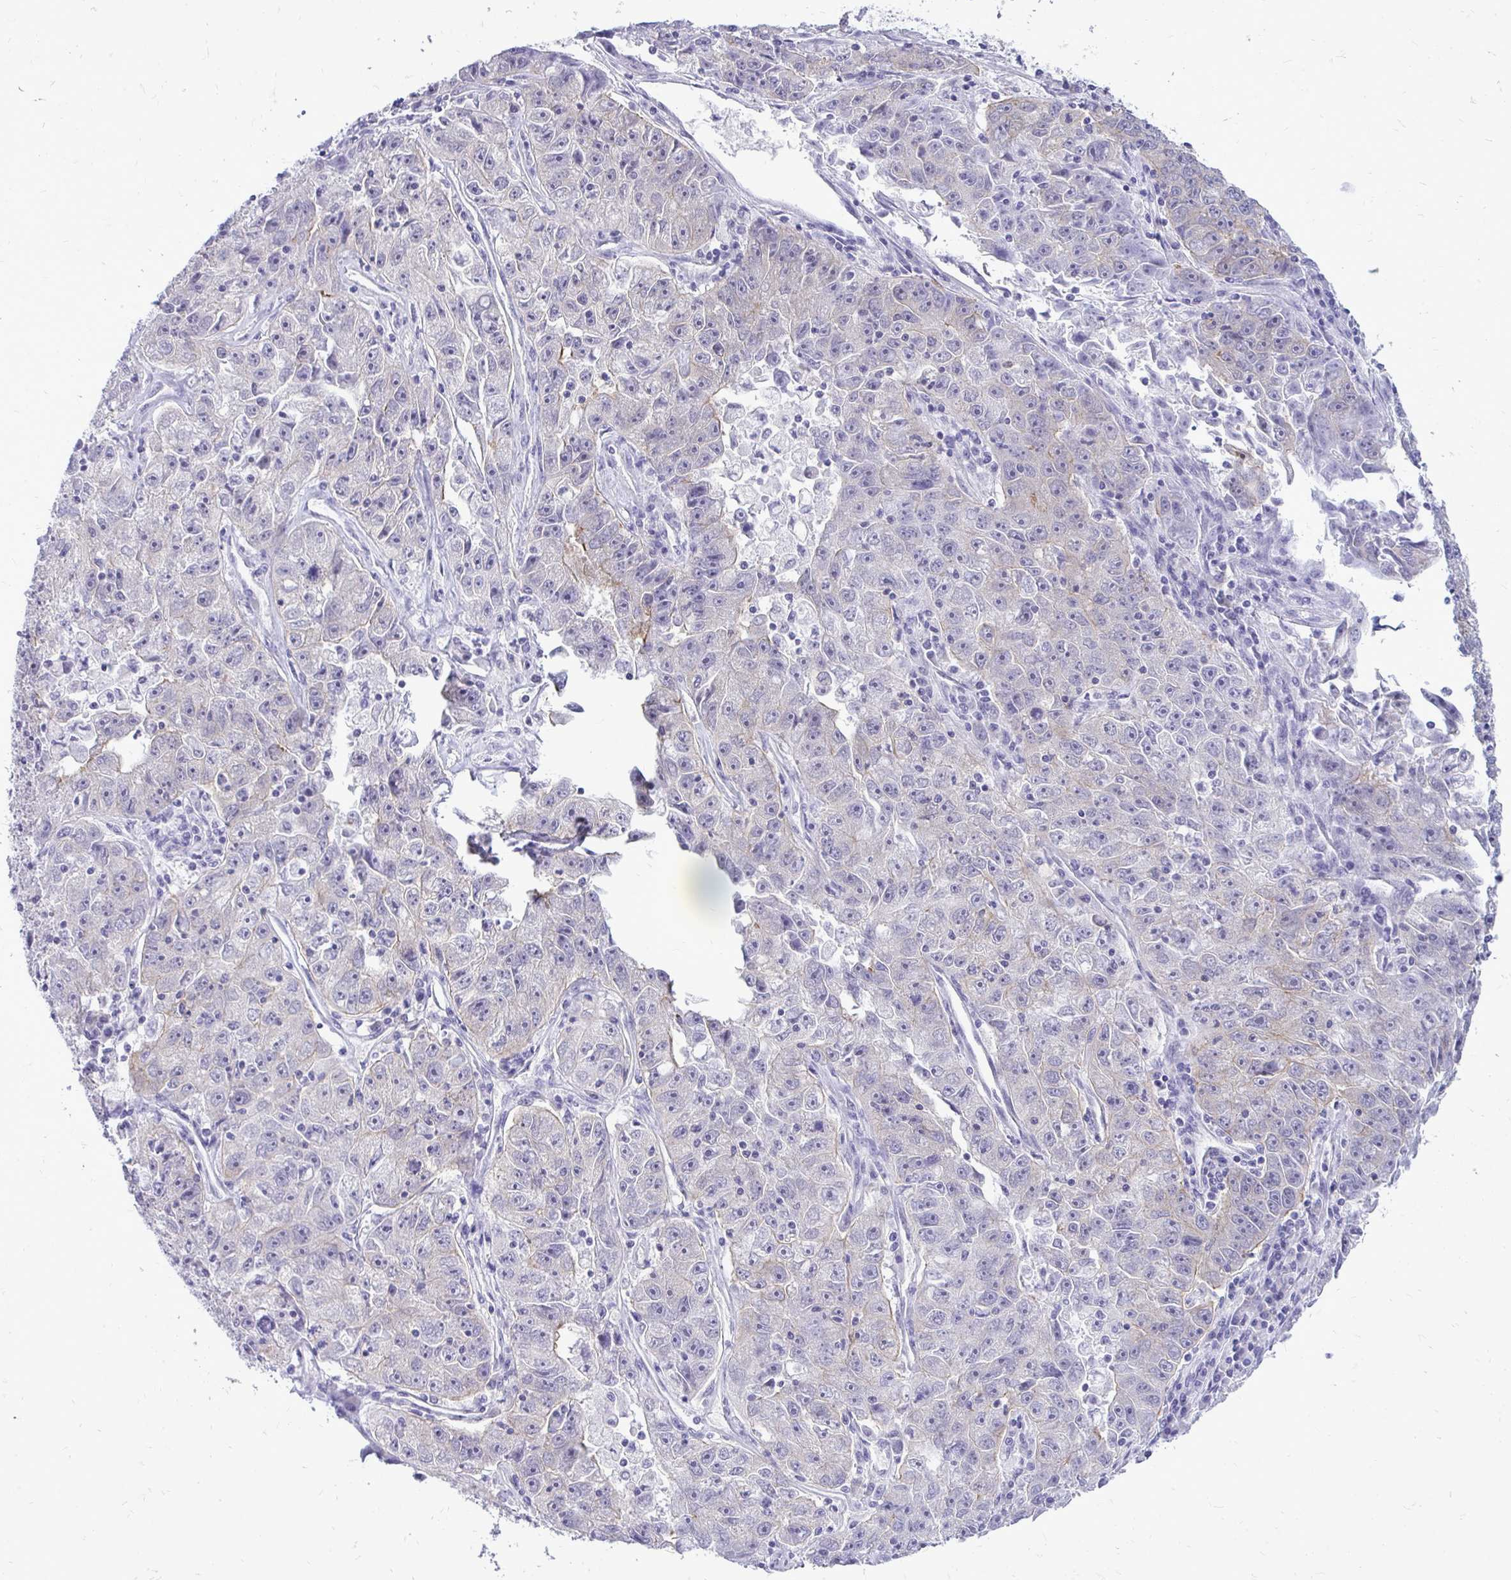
{"staining": {"intensity": "weak", "quantity": "<25%", "location": "cytoplasmic/membranous"}, "tissue": "lung cancer", "cell_type": "Tumor cells", "image_type": "cancer", "snomed": [{"axis": "morphology", "description": "Normal morphology"}, {"axis": "morphology", "description": "Adenocarcinoma, NOS"}, {"axis": "topography", "description": "Lymph node"}, {"axis": "topography", "description": "Lung"}], "caption": "There is no significant staining in tumor cells of lung cancer.", "gene": "SPTBN2", "patient": {"sex": "female", "age": 57}}